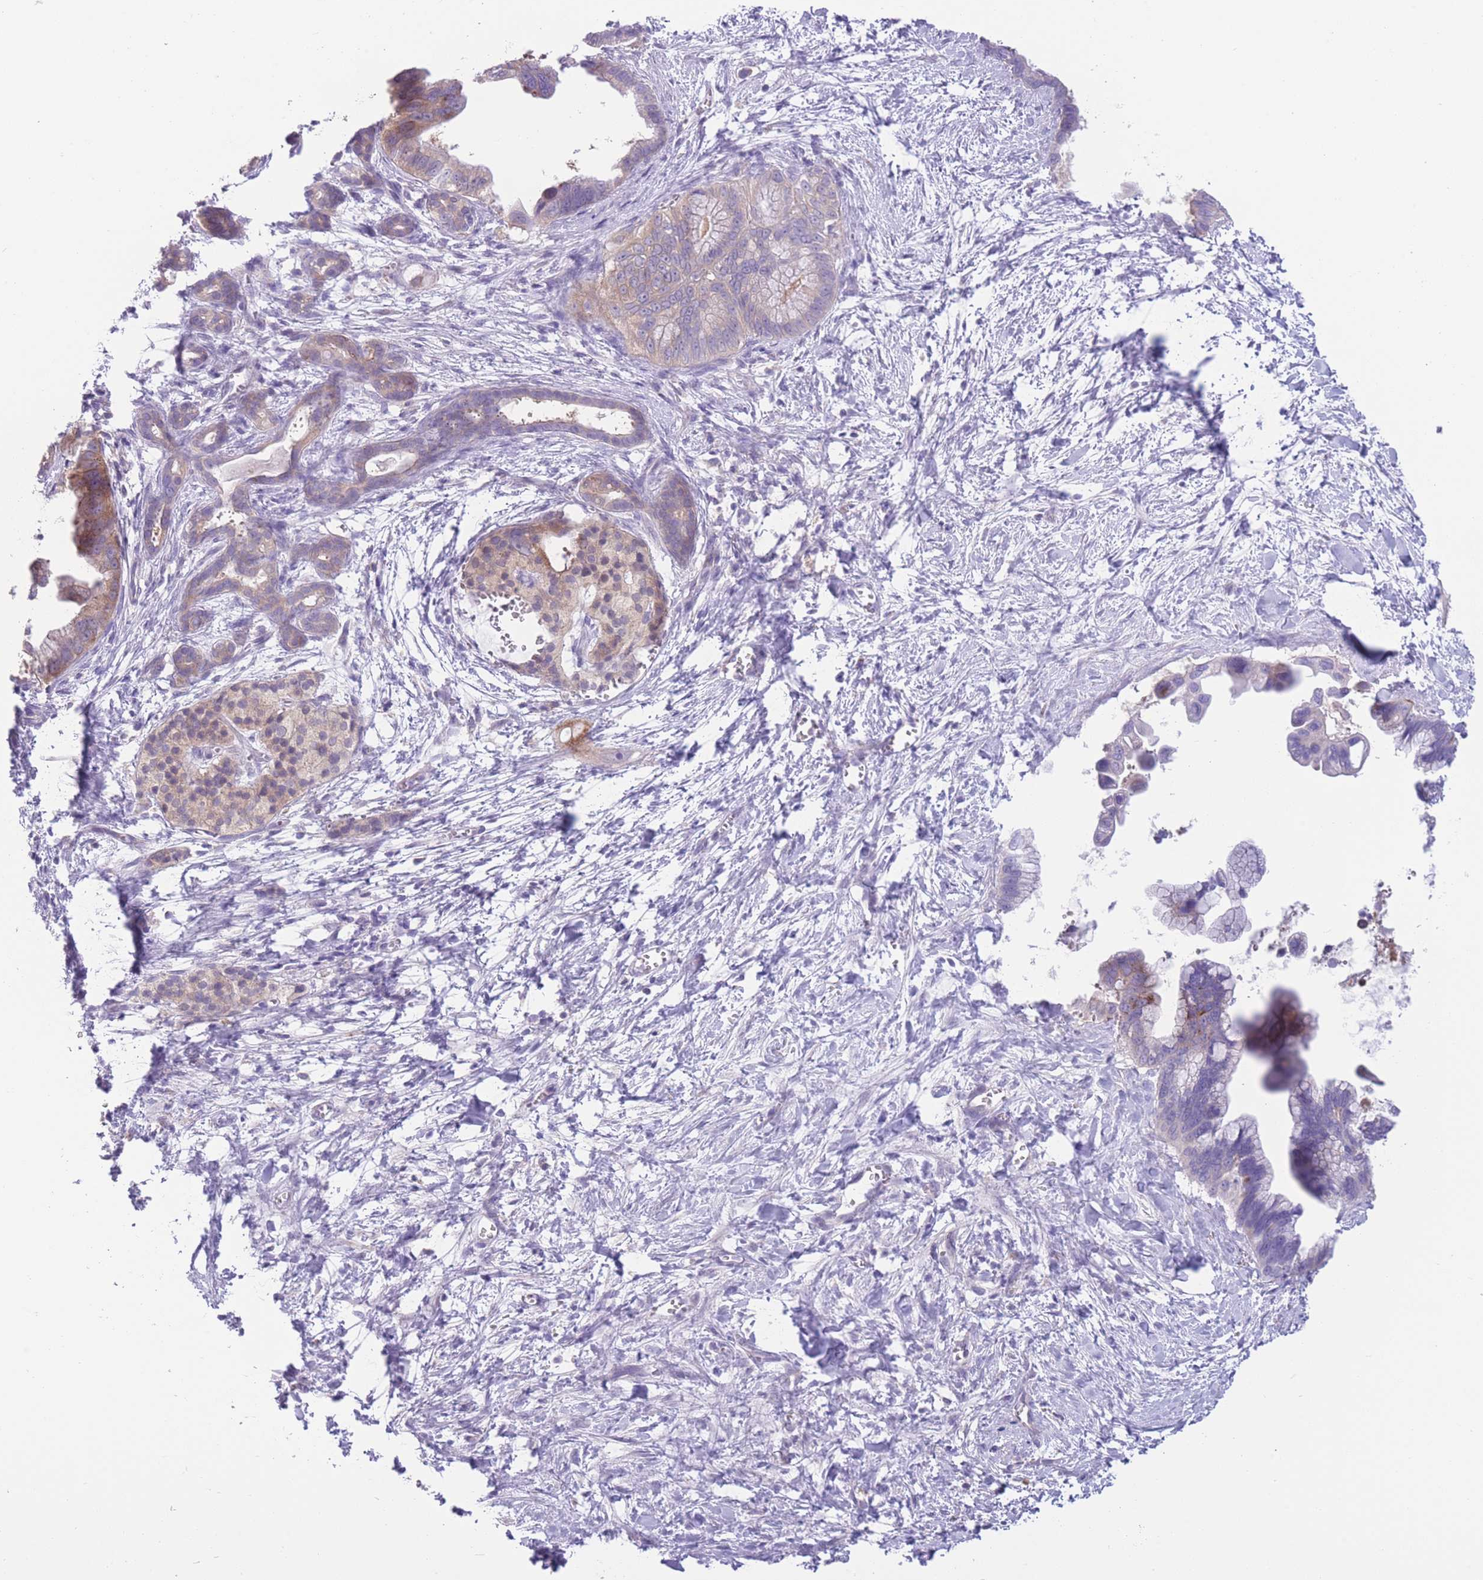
{"staining": {"intensity": "weak", "quantity": ">75%", "location": "cytoplasmic/membranous"}, "tissue": "pancreatic cancer", "cell_type": "Tumor cells", "image_type": "cancer", "snomed": [{"axis": "morphology", "description": "Adenocarcinoma, NOS"}, {"axis": "topography", "description": "Pancreas"}], "caption": "A brown stain shows weak cytoplasmic/membranous positivity of a protein in pancreatic cancer (adenocarcinoma) tumor cells.", "gene": "CCT6B", "patient": {"sex": "male", "age": 61}}